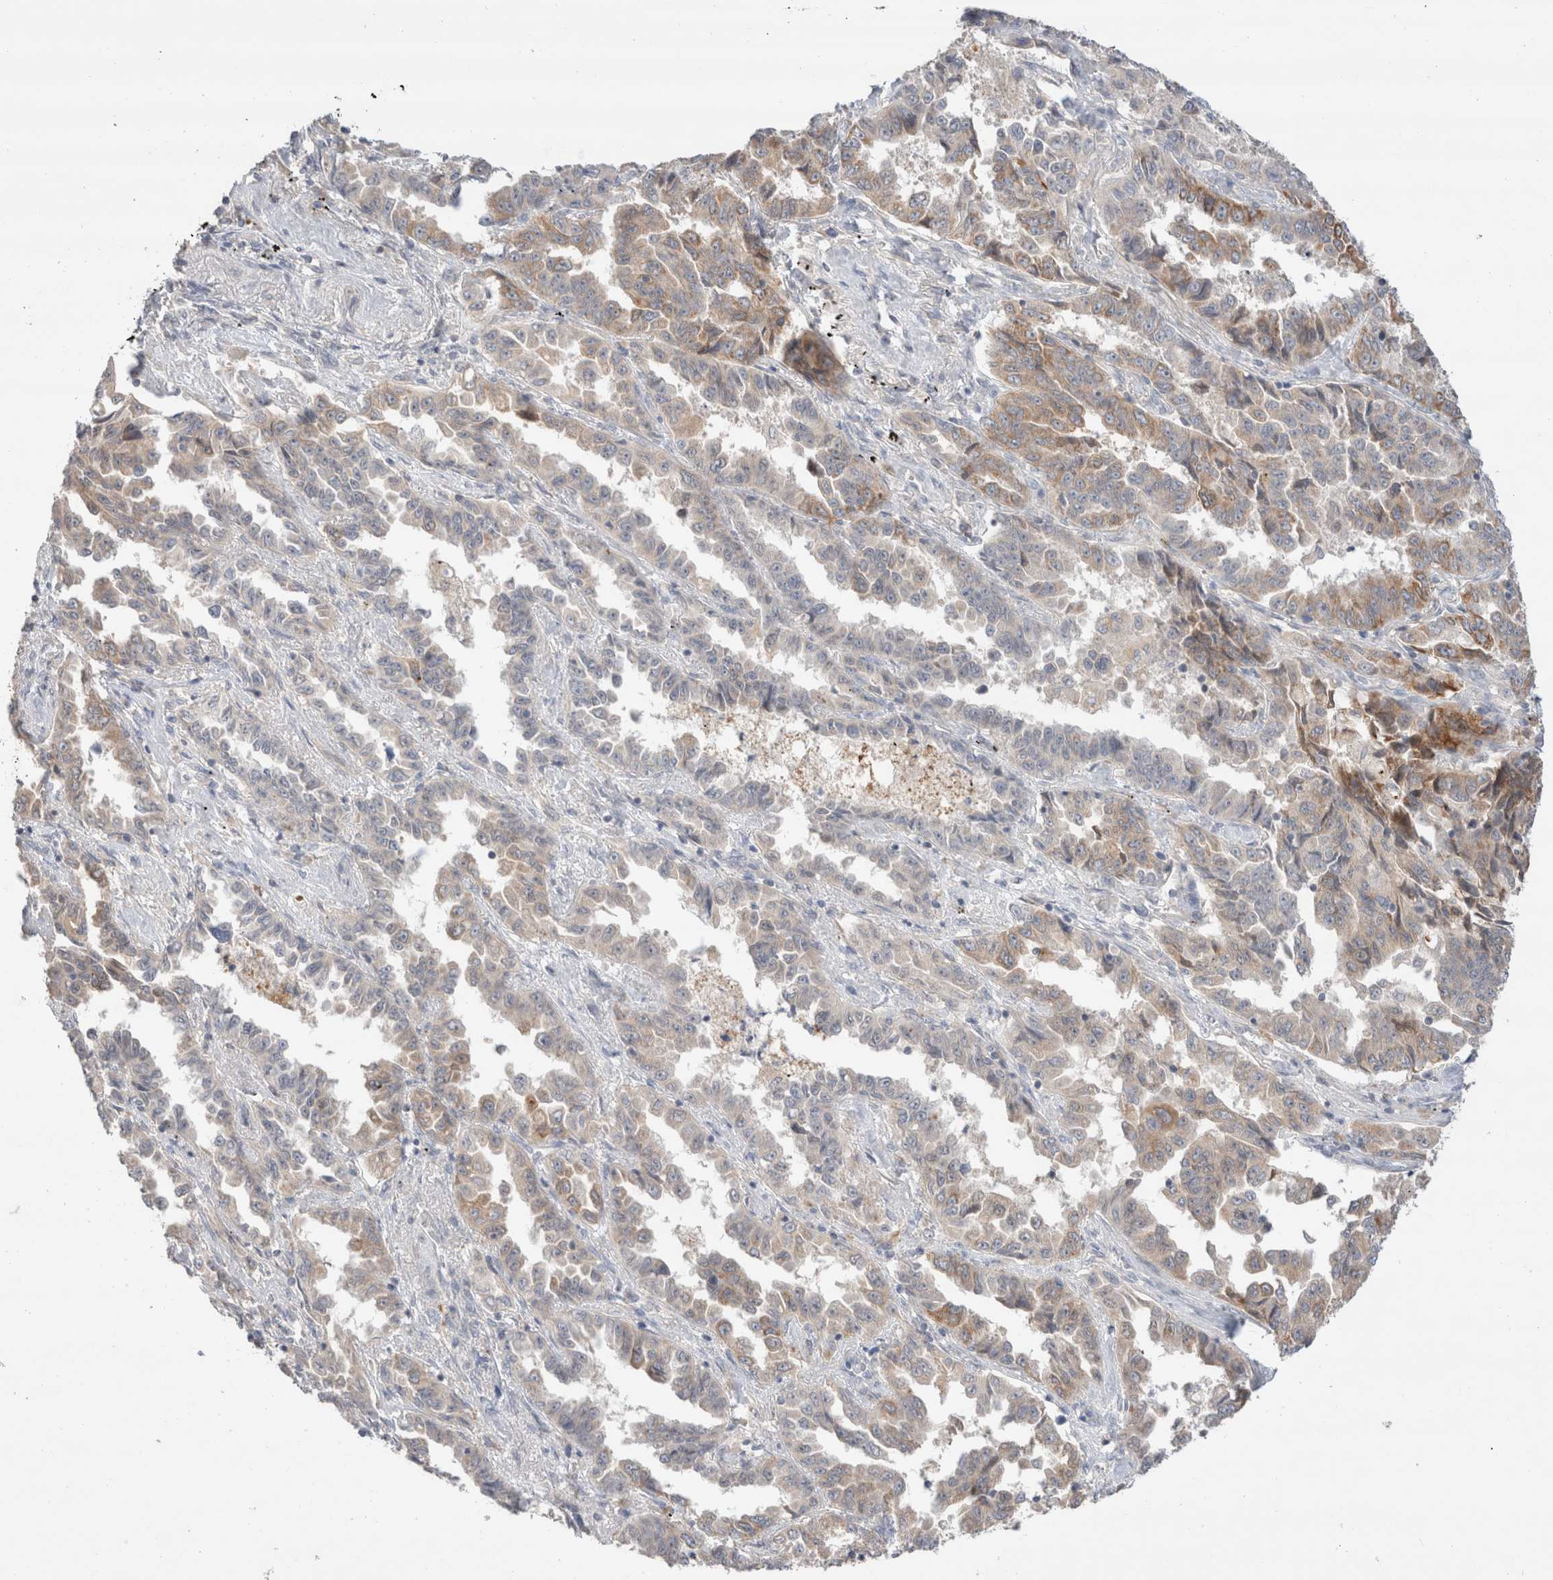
{"staining": {"intensity": "moderate", "quantity": "25%-75%", "location": "cytoplasmic/membranous"}, "tissue": "lung cancer", "cell_type": "Tumor cells", "image_type": "cancer", "snomed": [{"axis": "morphology", "description": "Adenocarcinoma, NOS"}, {"axis": "topography", "description": "Lung"}], "caption": "Moderate cytoplasmic/membranous positivity is appreciated in approximately 25%-75% of tumor cells in lung cancer. (brown staining indicates protein expression, while blue staining denotes nuclei).", "gene": "TRIM41", "patient": {"sex": "female", "age": 51}}